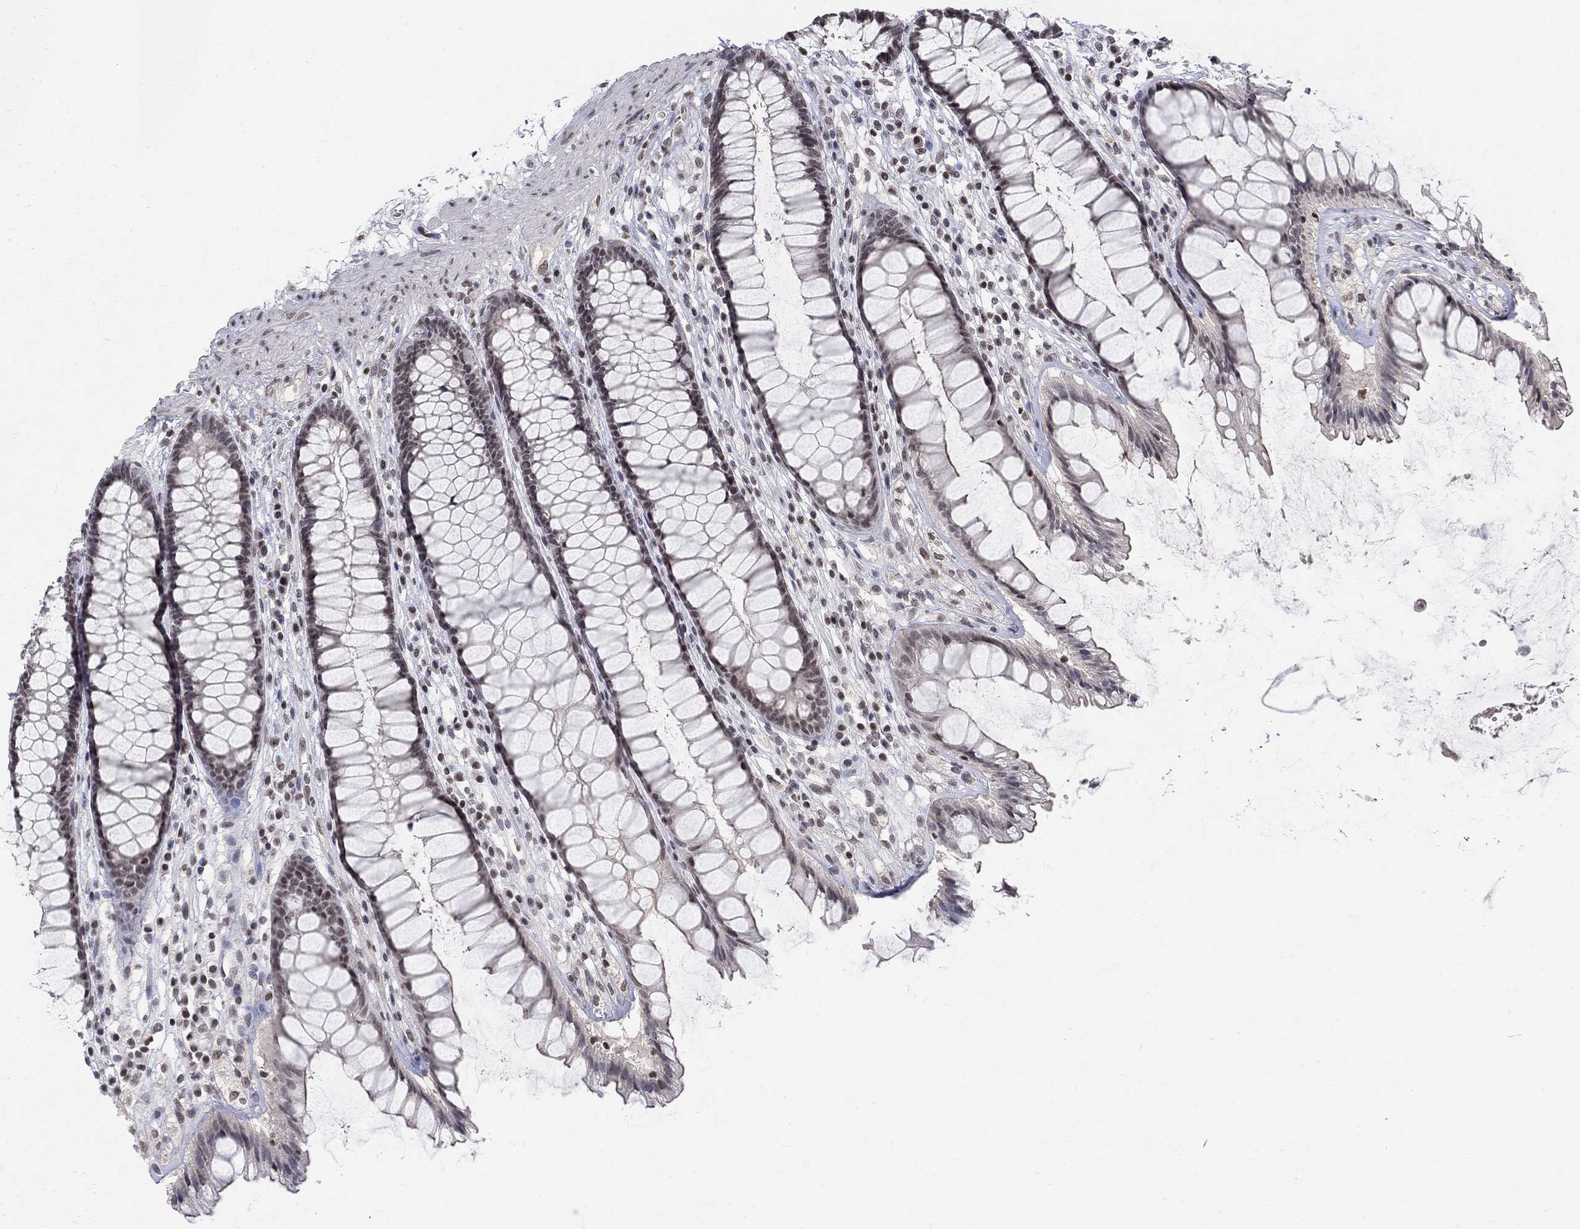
{"staining": {"intensity": "negative", "quantity": "none", "location": "none"}, "tissue": "rectum", "cell_type": "Glandular cells", "image_type": "normal", "snomed": [{"axis": "morphology", "description": "Normal tissue, NOS"}, {"axis": "topography", "description": "Rectum"}], "caption": "Image shows no protein staining in glandular cells of unremarkable rectum.", "gene": "KLF12", "patient": {"sex": "male", "age": 72}}